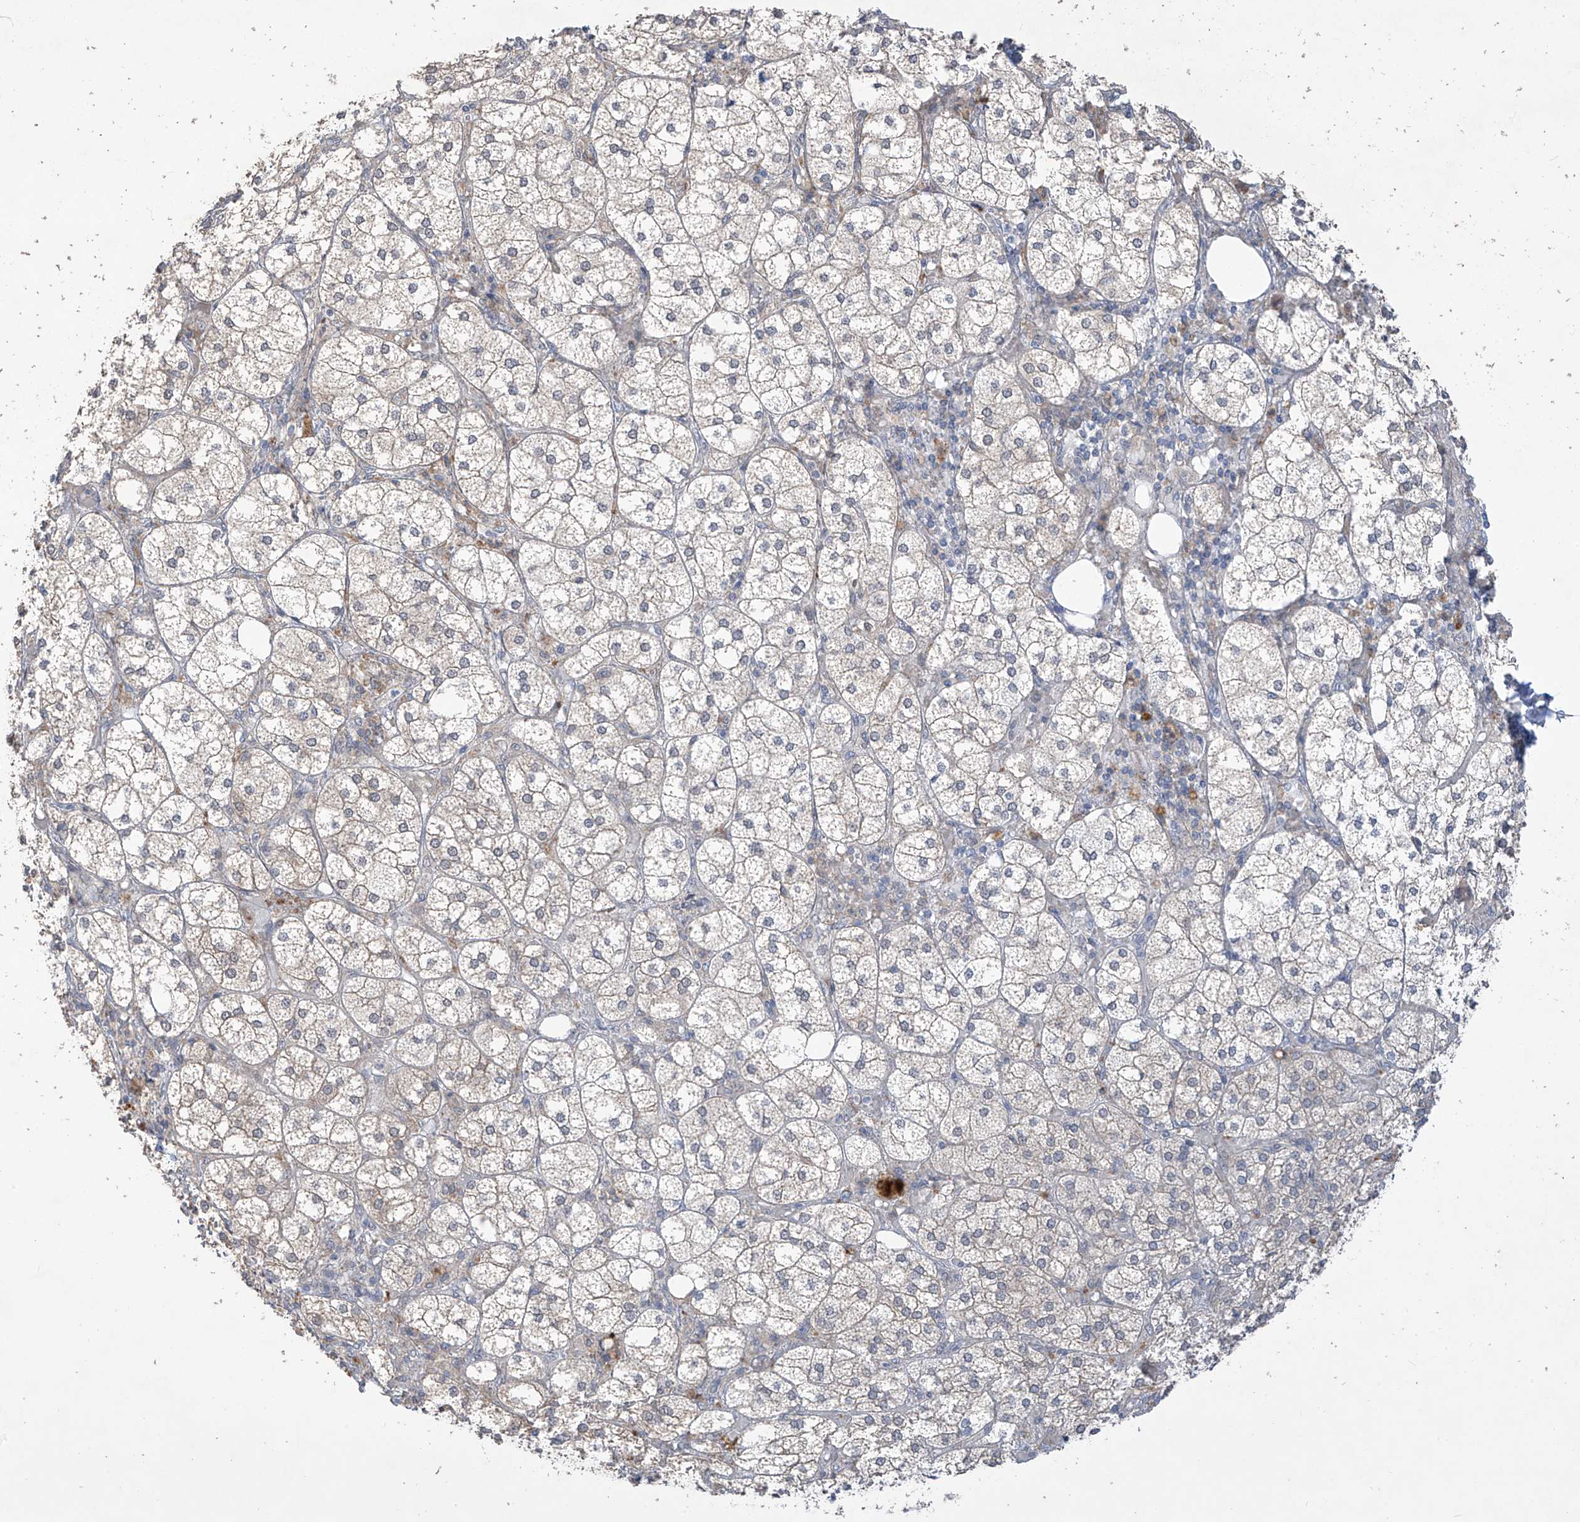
{"staining": {"intensity": "moderate", "quantity": "25%-75%", "location": "cytoplasmic/membranous"}, "tissue": "adrenal gland", "cell_type": "Glandular cells", "image_type": "normal", "snomed": [{"axis": "morphology", "description": "Normal tissue, NOS"}, {"axis": "topography", "description": "Adrenal gland"}], "caption": "The histopathology image exhibits staining of normal adrenal gland, revealing moderate cytoplasmic/membranous protein positivity (brown color) within glandular cells. The staining was performed using DAB to visualize the protein expression in brown, while the nuclei were stained in blue with hematoxylin (Magnification: 20x).", "gene": "ANGEL2", "patient": {"sex": "female", "age": 61}}